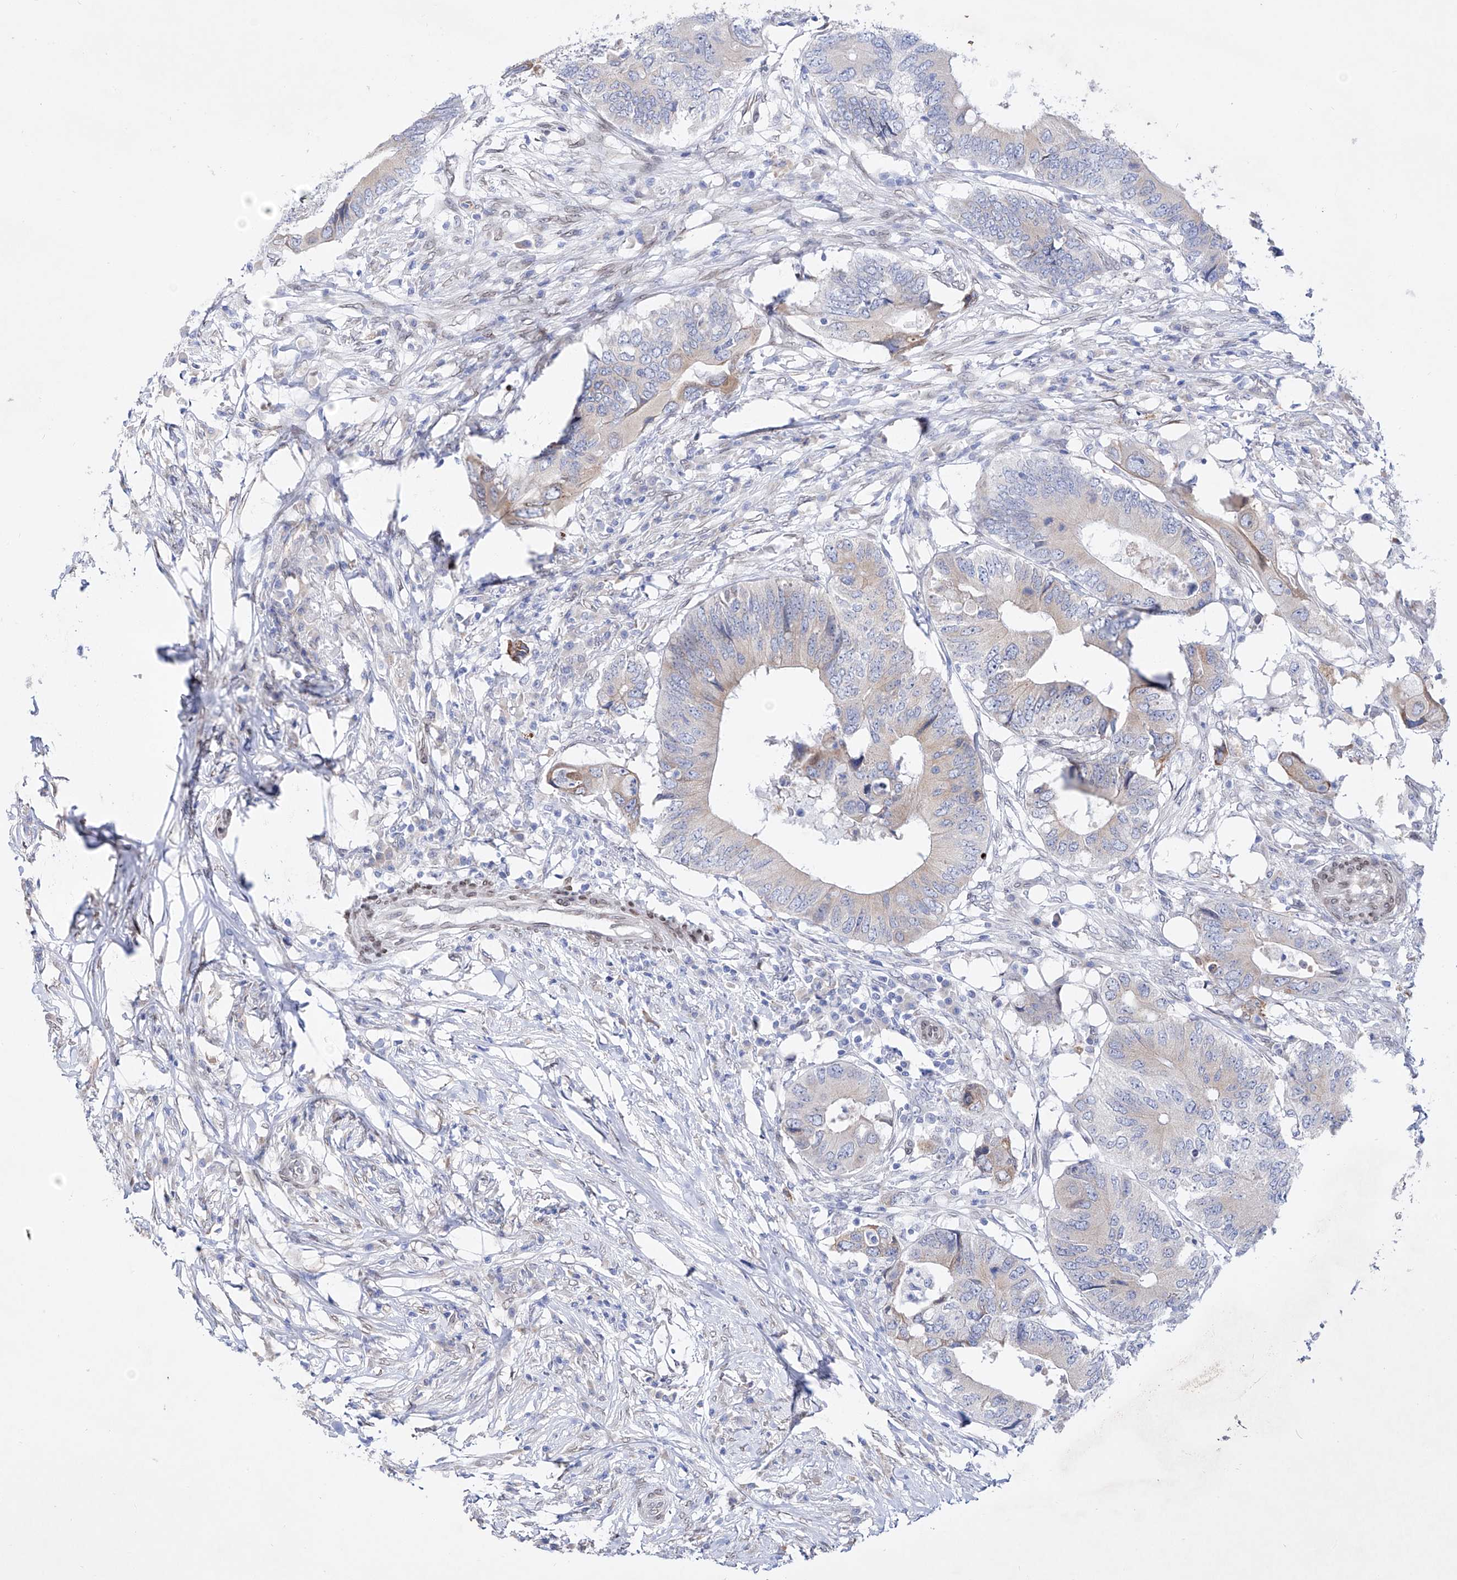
{"staining": {"intensity": "negative", "quantity": "none", "location": "none"}, "tissue": "colorectal cancer", "cell_type": "Tumor cells", "image_type": "cancer", "snomed": [{"axis": "morphology", "description": "Adenocarcinoma, NOS"}, {"axis": "topography", "description": "Colon"}], "caption": "Immunohistochemistry (IHC) of human colorectal cancer reveals no staining in tumor cells.", "gene": "LCLAT1", "patient": {"sex": "male", "age": 71}}